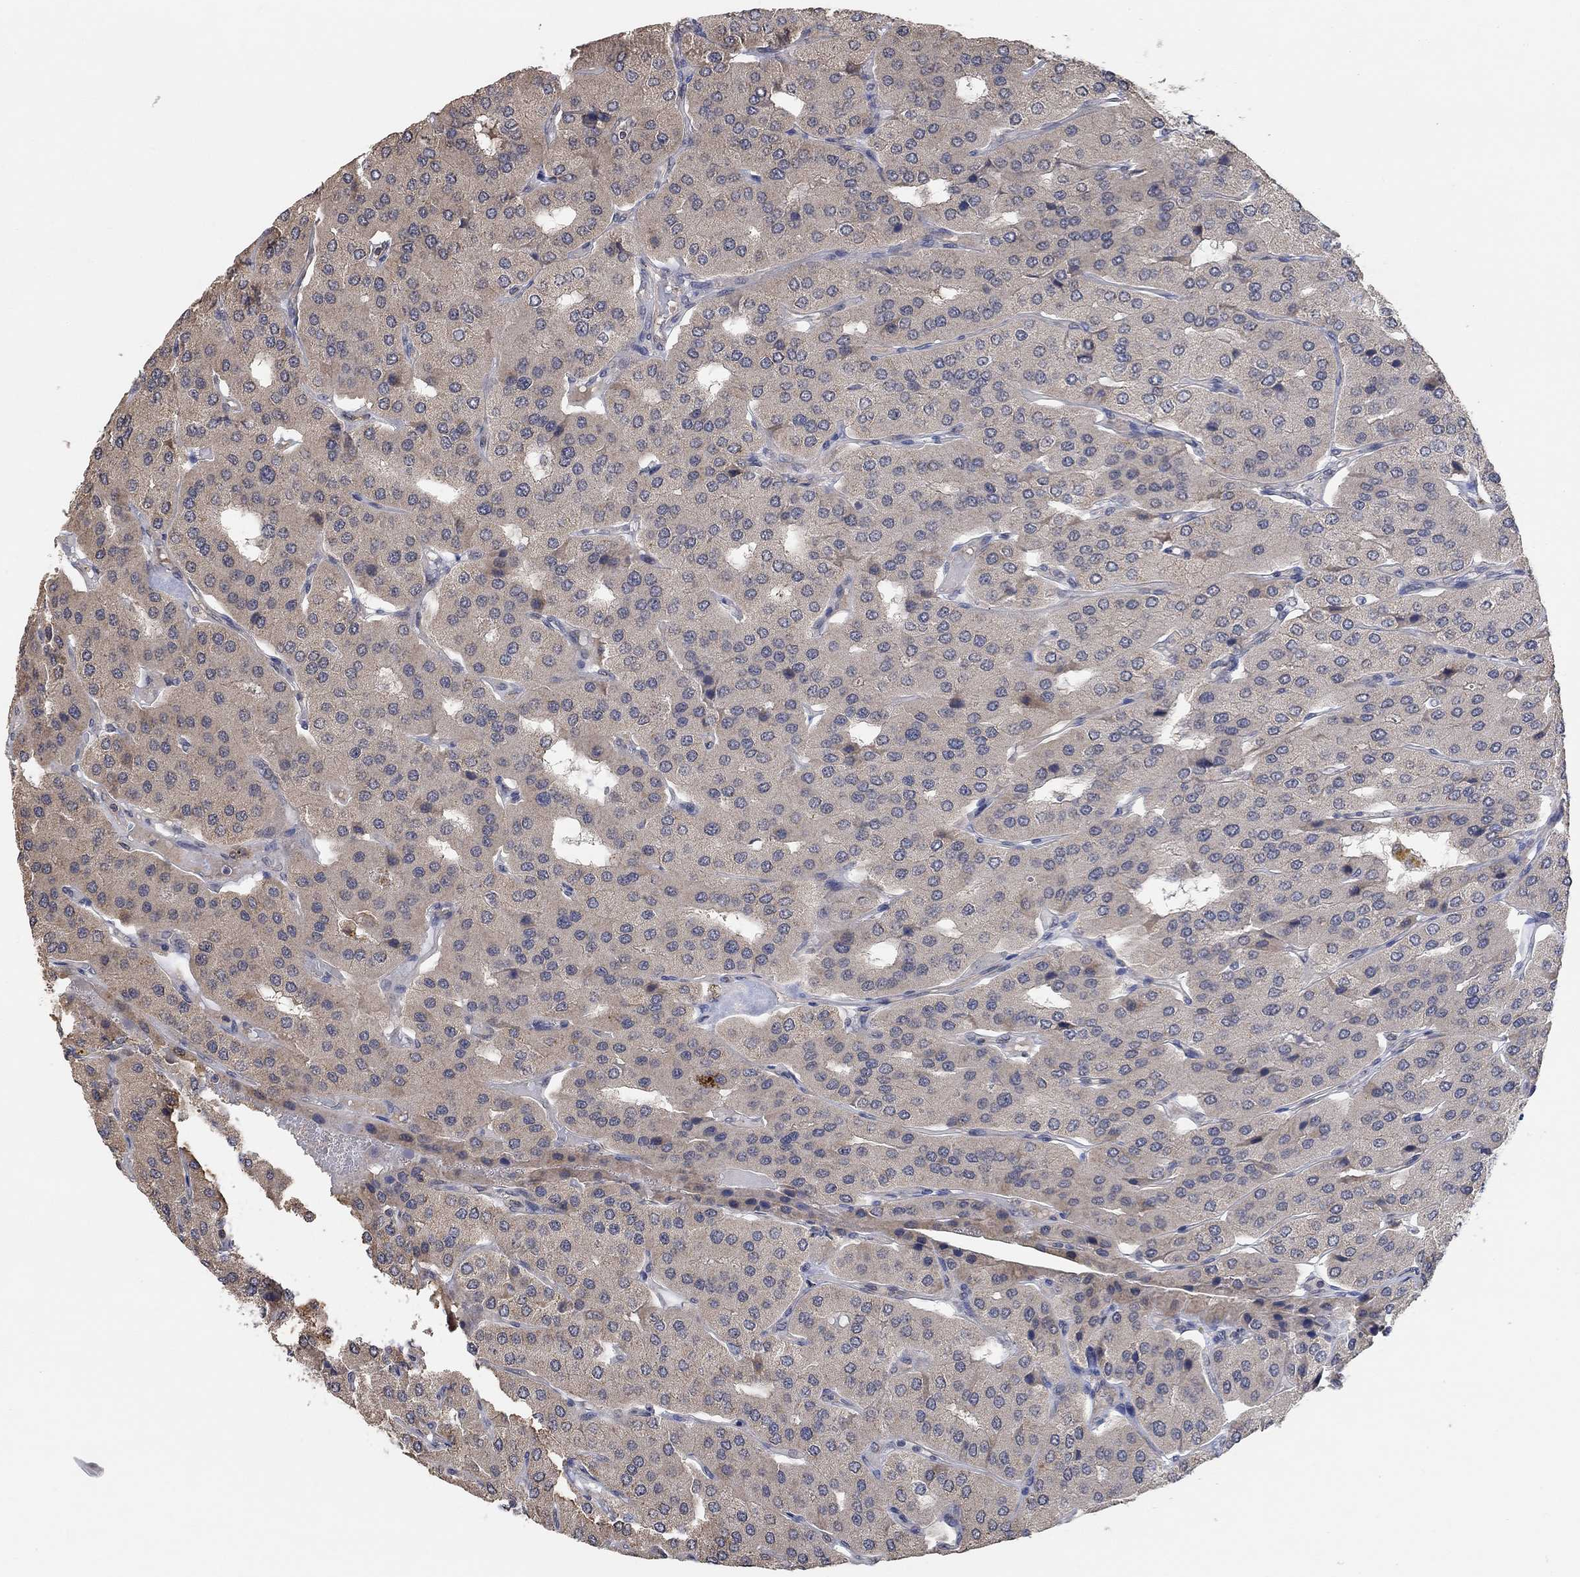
{"staining": {"intensity": "negative", "quantity": "none", "location": "none"}, "tissue": "parathyroid gland", "cell_type": "Glandular cells", "image_type": "normal", "snomed": [{"axis": "morphology", "description": "Normal tissue, NOS"}, {"axis": "morphology", "description": "Adenoma, NOS"}, {"axis": "topography", "description": "Parathyroid gland"}], "caption": "DAB immunohistochemical staining of normal parathyroid gland shows no significant expression in glandular cells.", "gene": "UNC5B", "patient": {"sex": "female", "age": 86}}